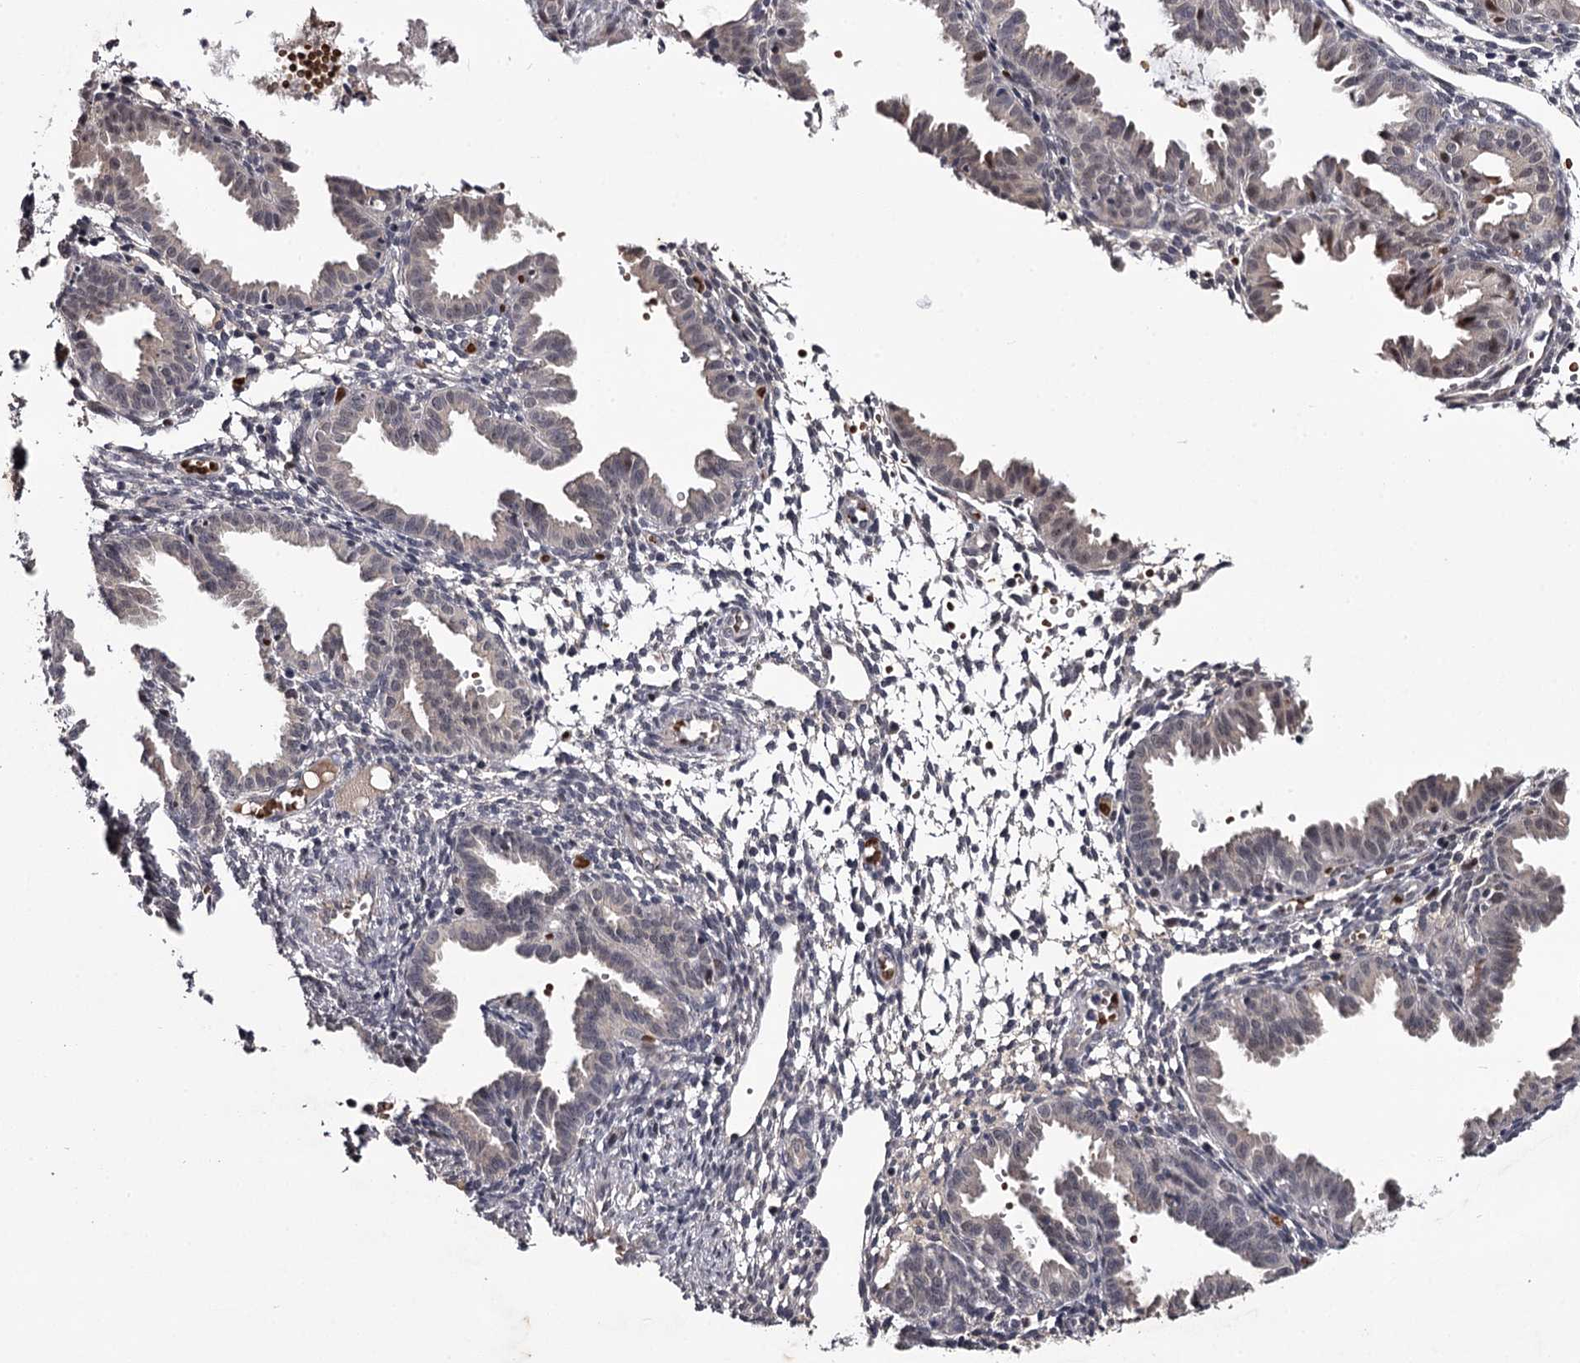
{"staining": {"intensity": "negative", "quantity": "none", "location": "none"}, "tissue": "endometrium", "cell_type": "Cells in endometrial stroma", "image_type": "normal", "snomed": [{"axis": "morphology", "description": "Normal tissue, NOS"}, {"axis": "topography", "description": "Endometrium"}], "caption": "Human endometrium stained for a protein using immunohistochemistry displays no staining in cells in endometrial stroma.", "gene": "RNF44", "patient": {"sex": "female", "age": 33}}